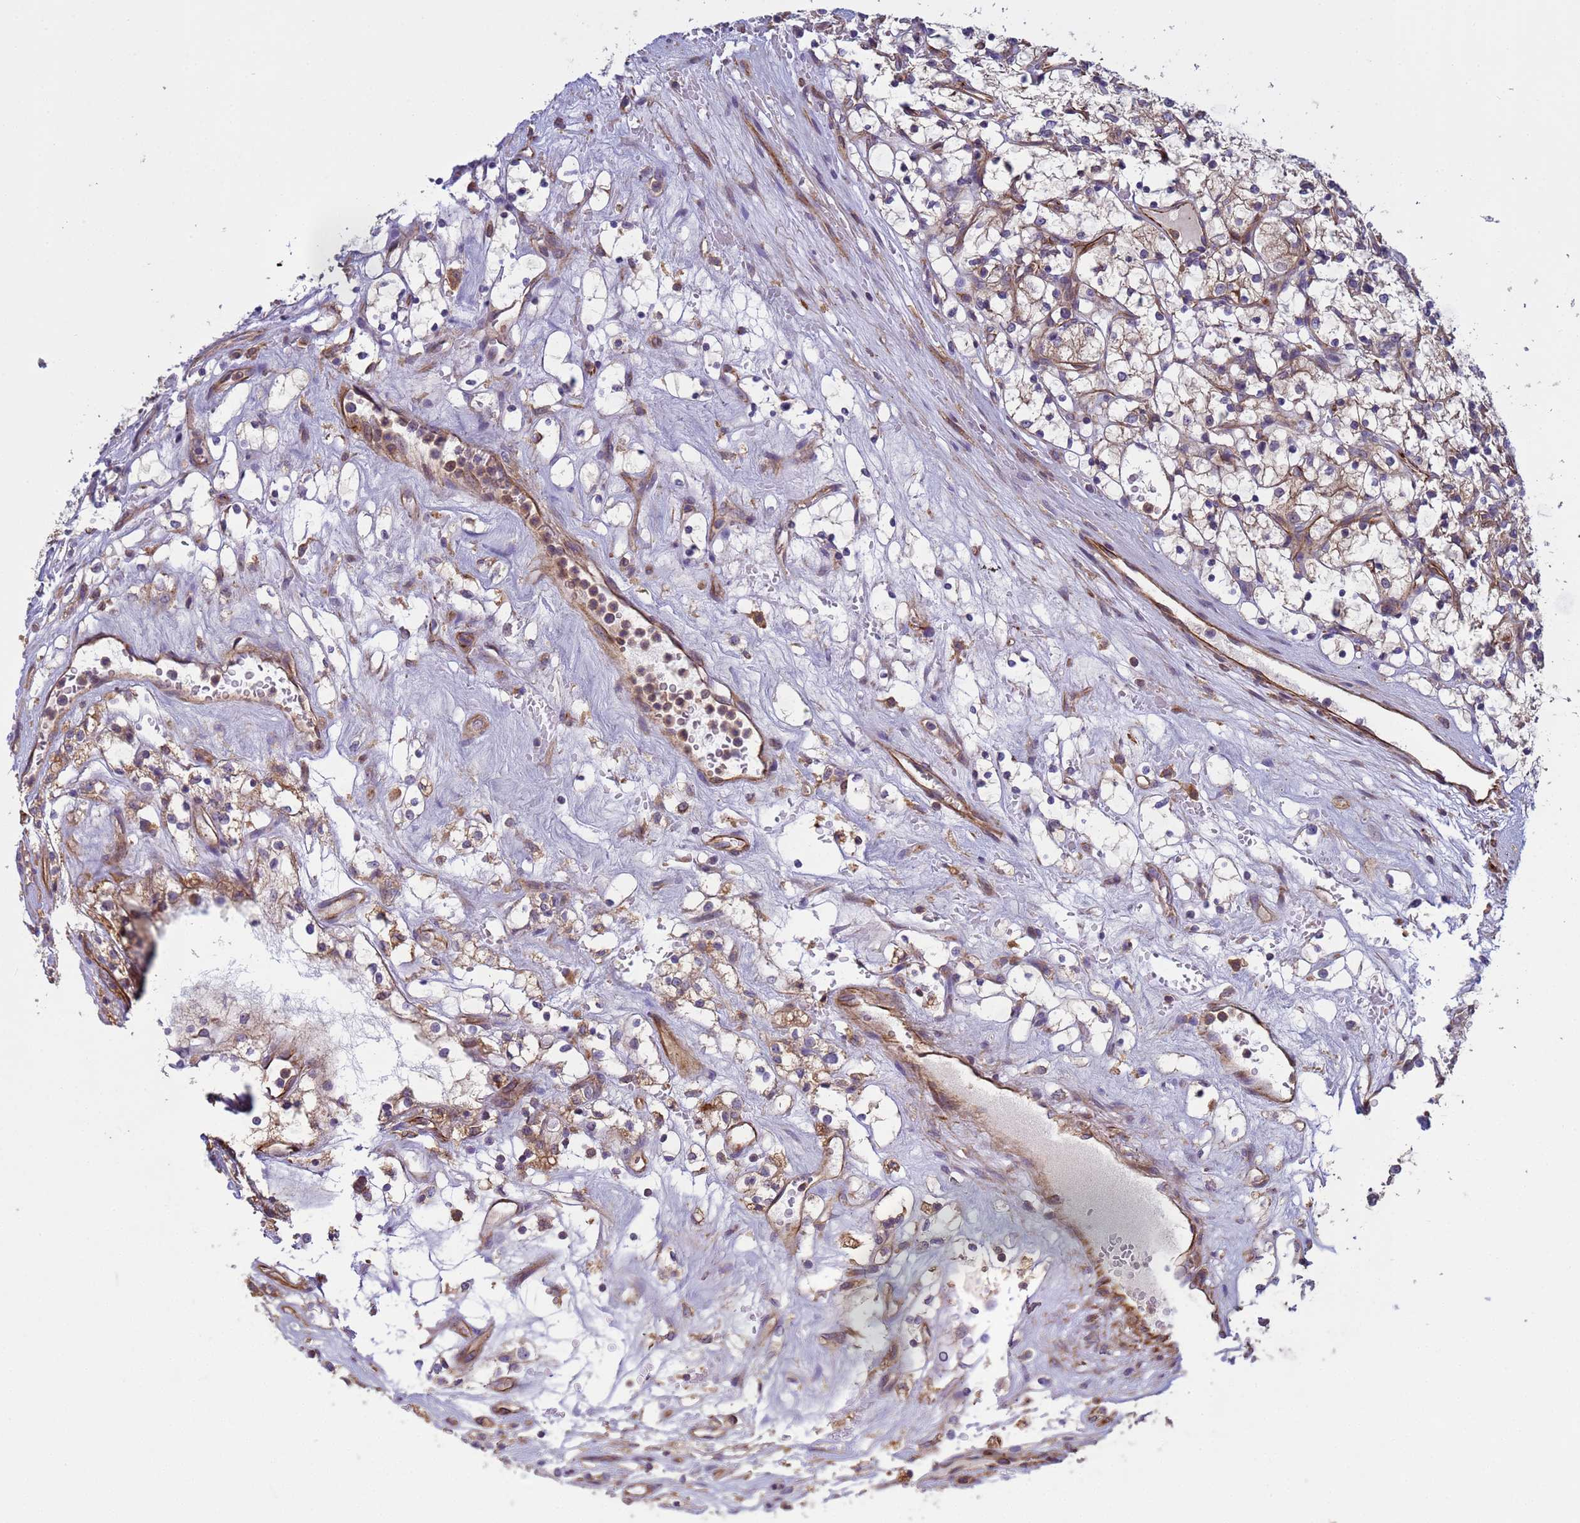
{"staining": {"intensity": "weak", "quantity": "<25%", "location": "cytoplasmic/membranous"}, "tissue": "renal cancer", "cell_type": "Tumor cells", "image_type": "cancer", "snomed": [{"axis": "morphology", "description": "Adenocarcinoma, NOS"}, {"axis": "topography", "description": "Kidney"}], "caption": "Immunohistochemical staining of human renal cancer shows no significant positivity in tumor cells. Nuclei are stained in blue.", "gene": "RAB10", "patient": {"sex": "female", "age": 69}}